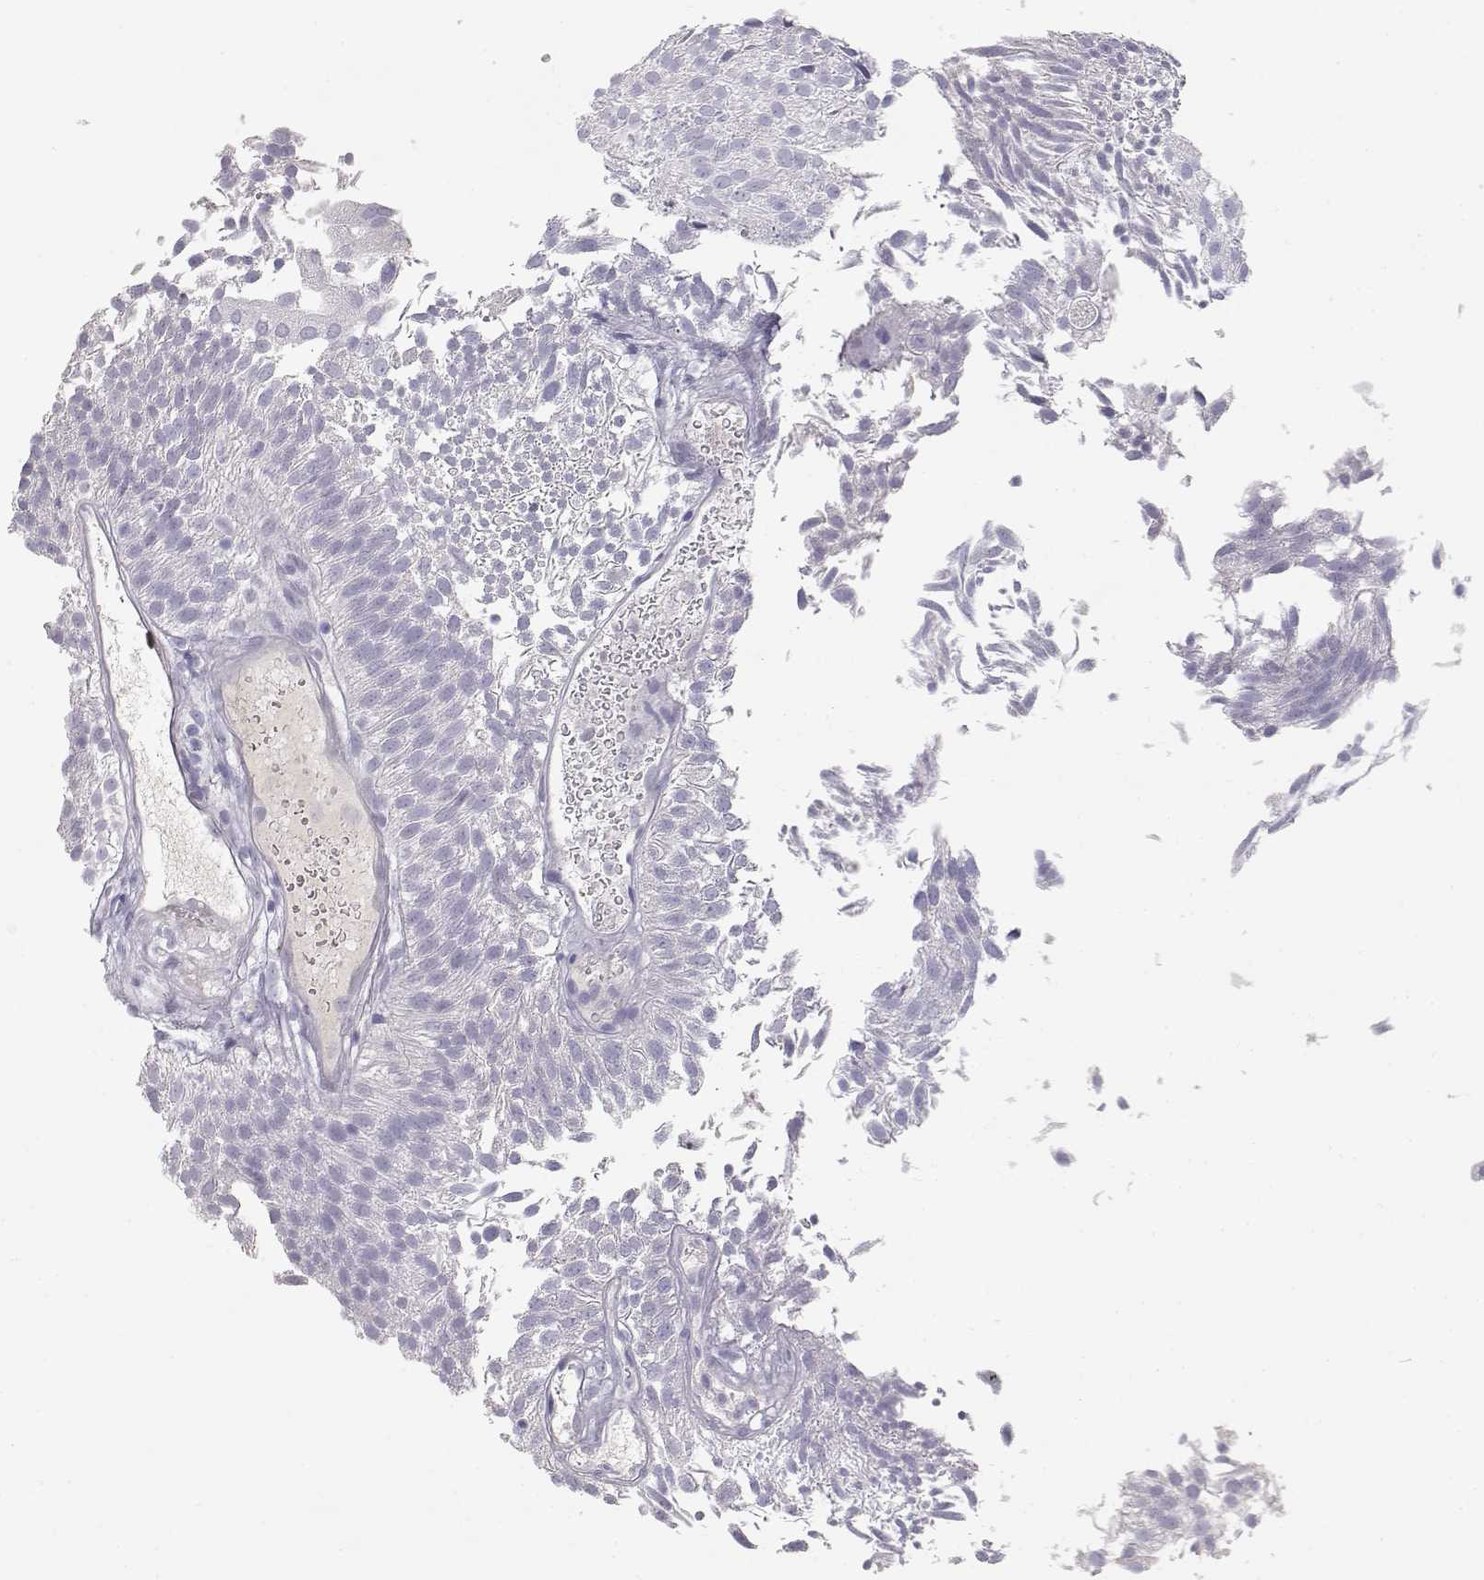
{"staining": {"intensity": "negative", "quantity": "none", "location": "none"}, "tissue": "urothelial cancer", "cell_type": "Tumor cells", "image_type": "cancer", "snomed": [{"axis": "morphology", "description": "Urothelial carcinoma, Low grade"}, {"axis": "topography", "description": "Urinary bladder"}], "caption": "Tumor cells show no significant staining in urothelial carcinoma (low-grade).", "gene": "SLCO6A1", "patient": {"sex": "male", "age": 52}}